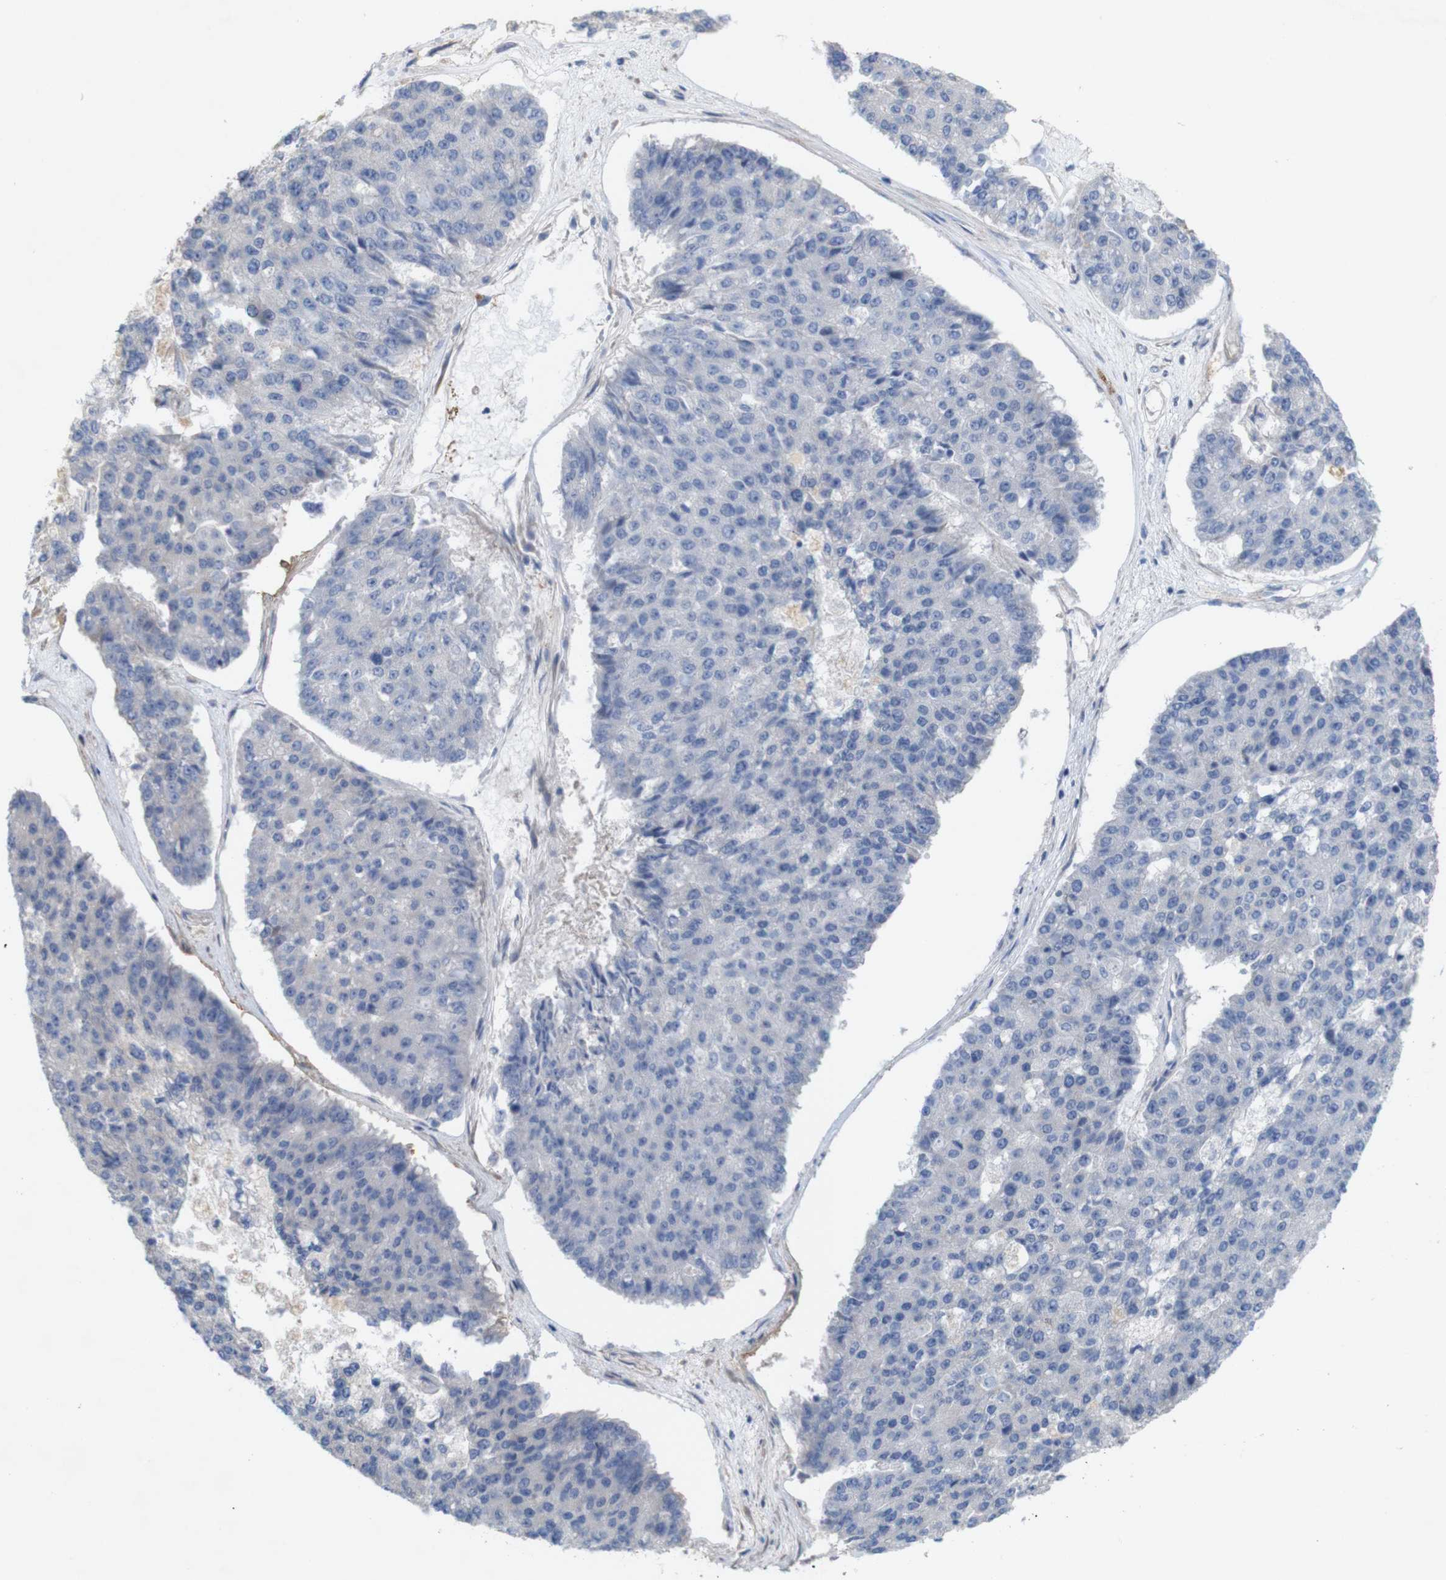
{"staining": {"intensity": "negative", "quantity": "none", "location": "none"}, "tissue": "pancreatic cancer", "cell_type": "Tumor cells", "image_type": "cancer", "snomed": [{"axis": "morphology", "description": "Adenocarcinoma, NOS"}, {"axis": "topography", "description": "Pancreas"}], "caption": "DAB (3,3'-diaminobenzidine) immunohistochemical staining of pancreatic cancer shows no significant staining in tumor cells.", "gene": "MYEOV", "patient": {"sex": "male", "age": 50}}